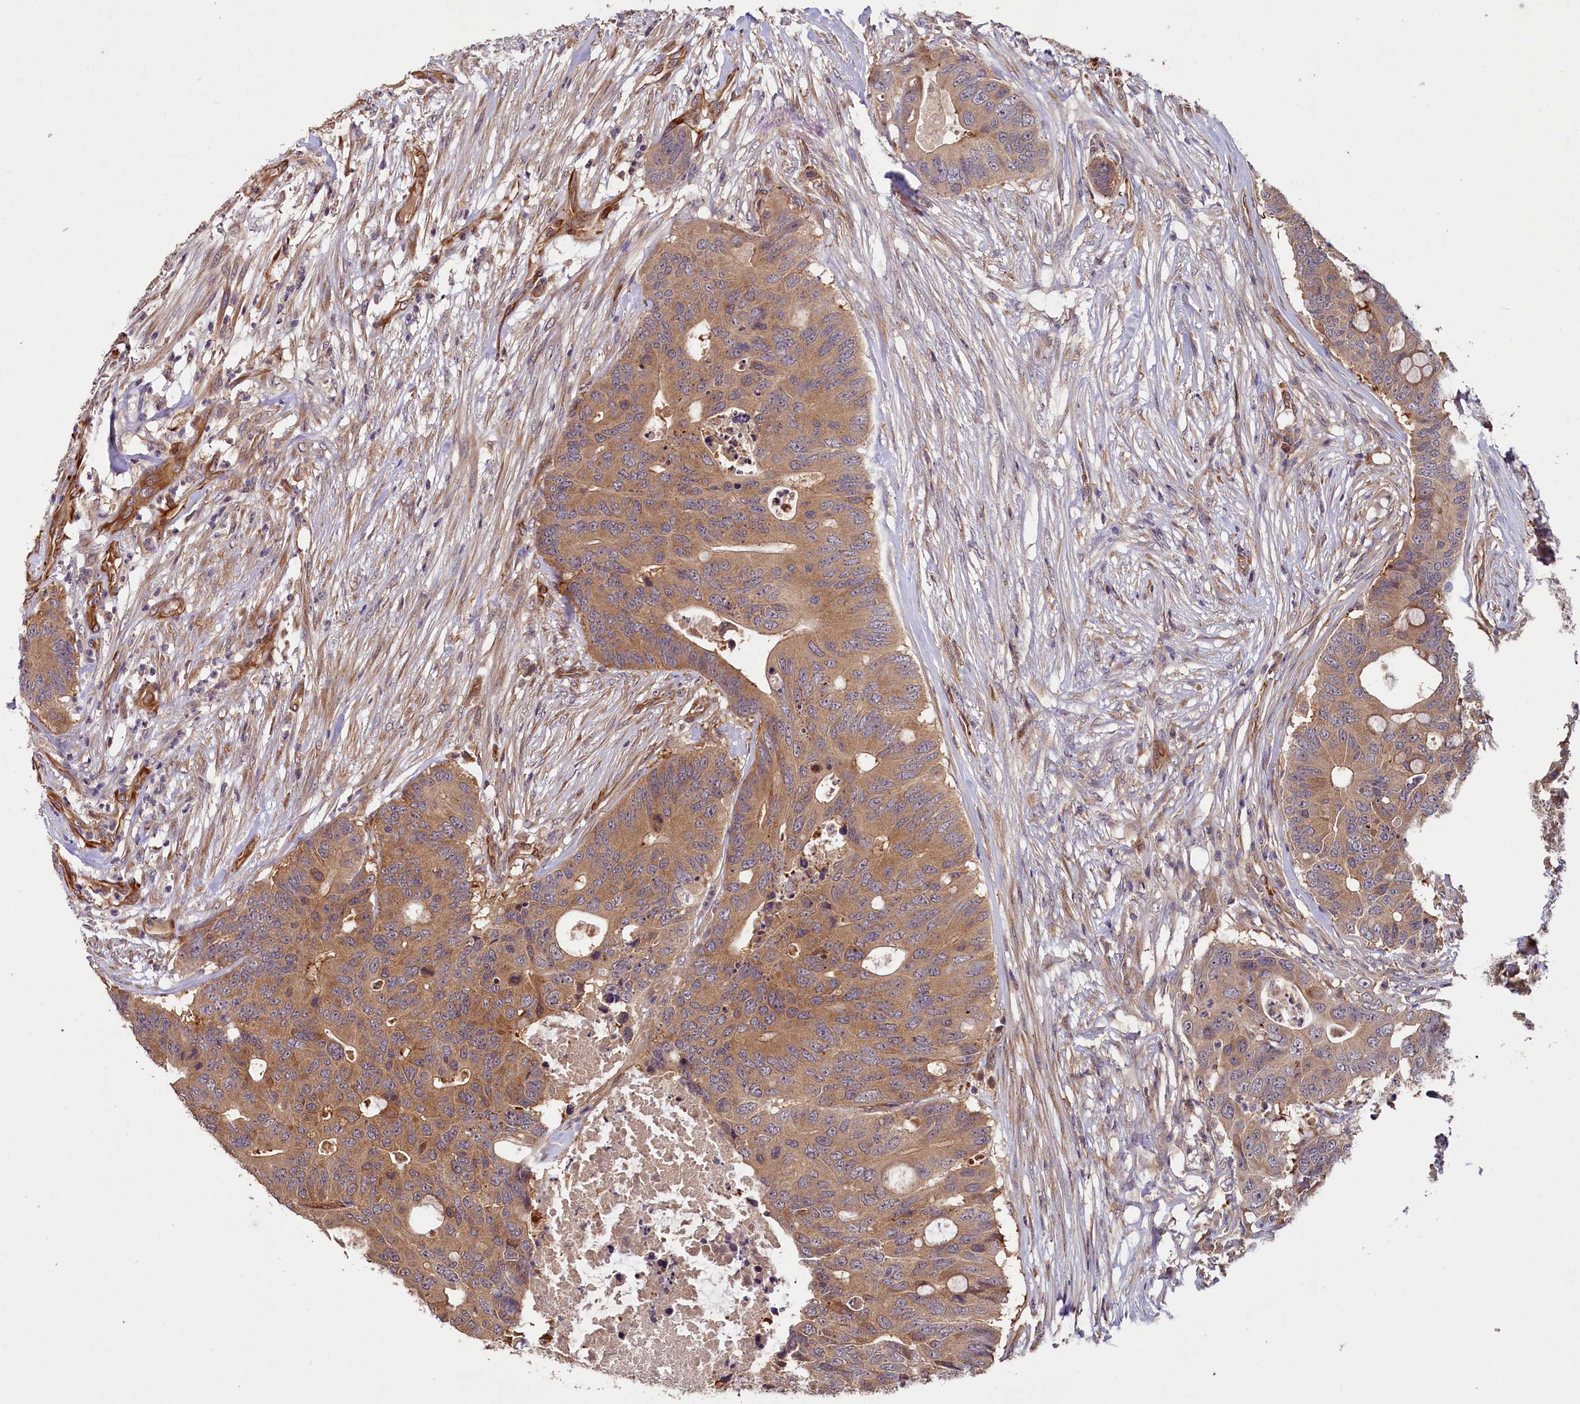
{"staining": {"intensity": "moderate", "quantity": ">75%", "location": "cytoplasmic/membranous"}, "tissue": "colorectal cancer", "cell_type": "Tumor cells", "image_type": "cancer", "snomed": [{"axis": "morphology", "description": "Adenocarcinoma, NOS"}, {"axis": "topography", "description": "Colon"}], "caption": "Protein positivity by IHC reveals moderate cytoplasmic/membranous expression in about >75% of tumor cells in colorectal adenocarcinoma.", "gene": "PKN2", "patient": {"sex": "male", "age": 71}}